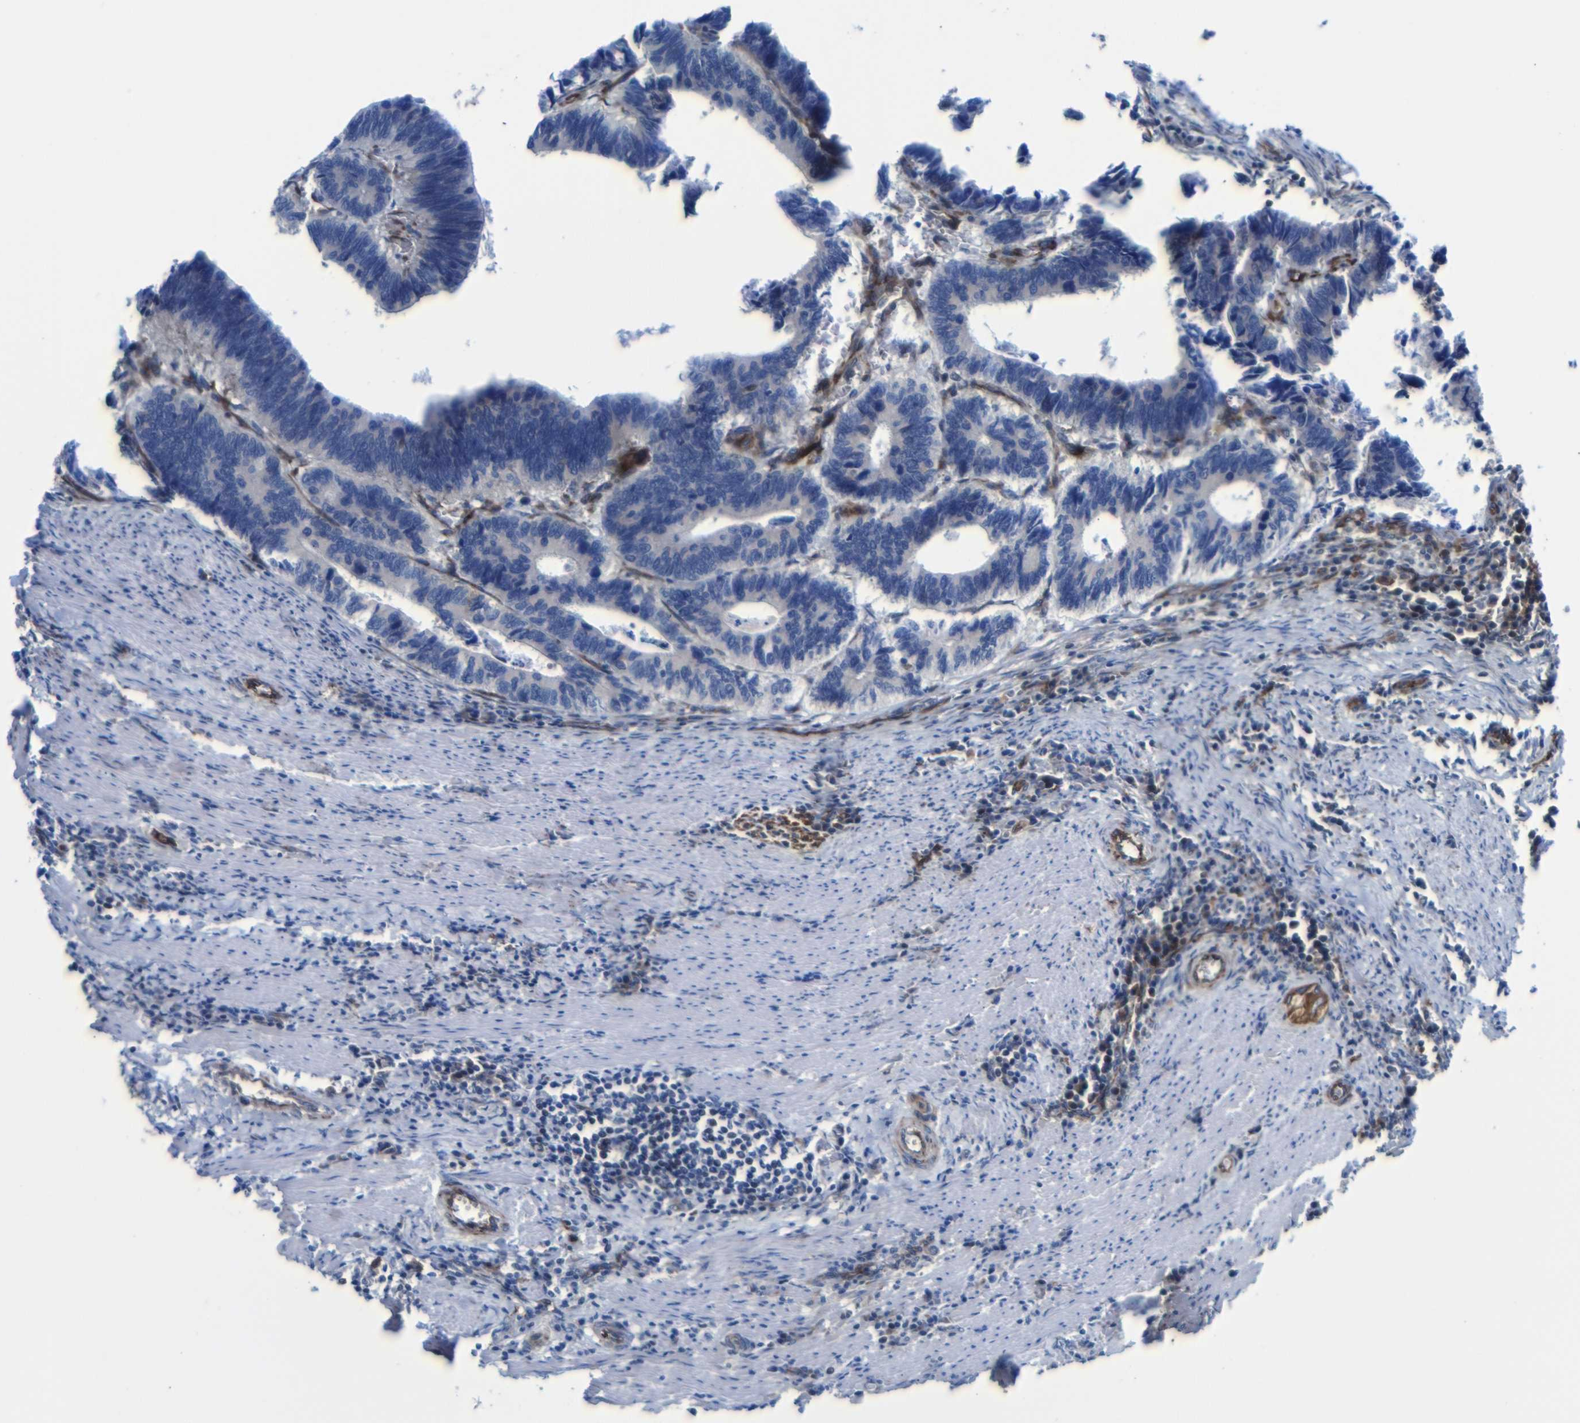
{"staining": {"intensity": "negative", "quantity": "none", "location": "none"}, "tissue": "colorectal cancer", "cell_type": "Tumor cells", "image_type": "cancer", "snomed": [{"axis": "morphology", "description": "Adenocarcinoma, NOS"}, {"axis": "topography", "description": "Colon"}], "caption": "Immunohistochemical staining of human colorectal cancer exhibits no significant expression in tumor cells. Nuclei are stained in blue.", "gene": "PARP14", "patient": {"sex": "male", "age": 72}}